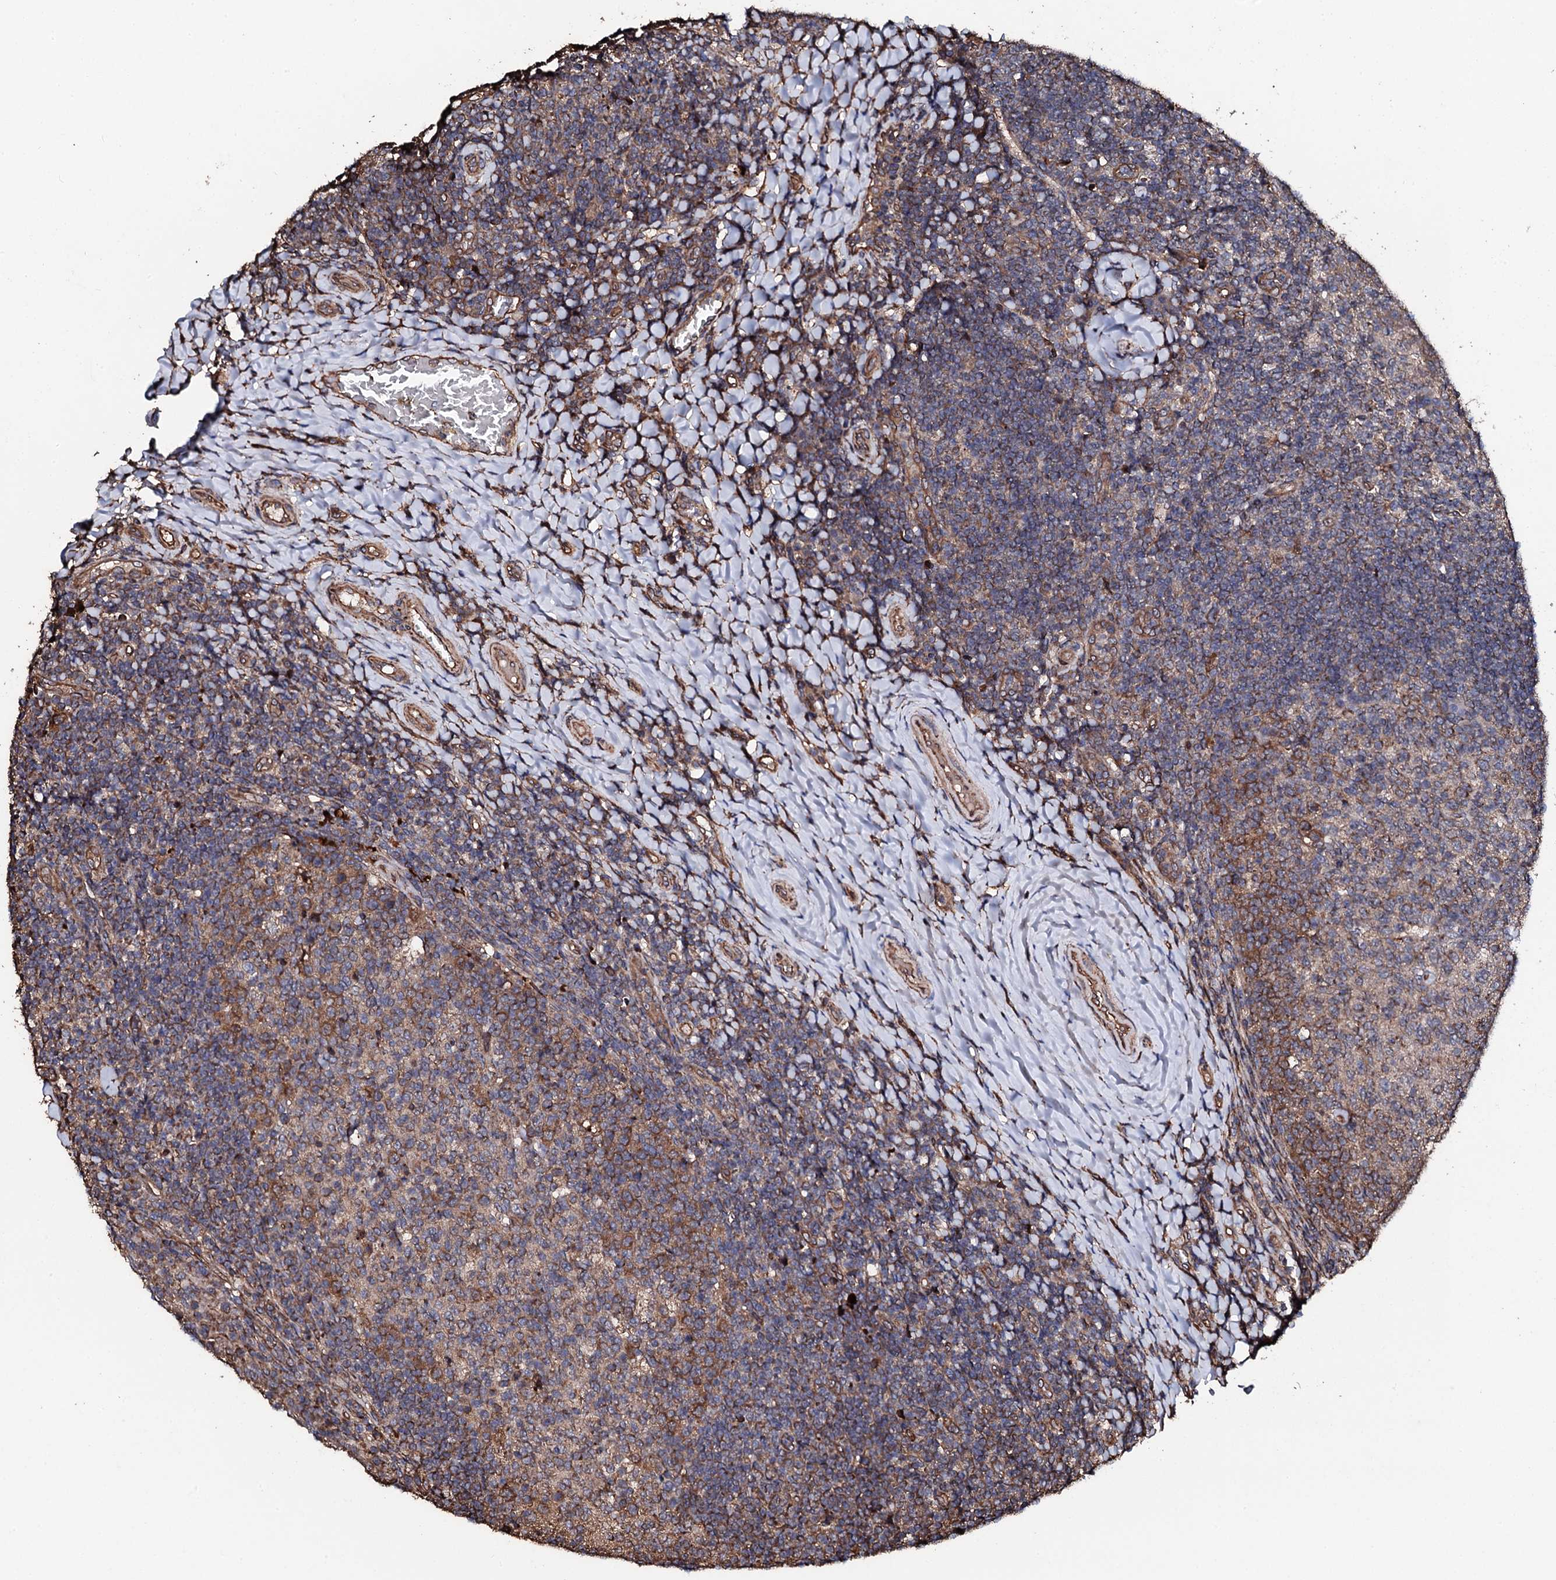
{"staining": {"intensity": "moderate", "quantity": "<25%", "location": "cytoplasmic/membranous"}, "tissue": "tonsil", "cell_type": "Germinal center cells", "image_type": "normal", "snomed": [{"axis": "morphology", "description": "Normal tissue, NOS"}, {"axis": "topography", "description": "Tonsil"}], "caption": "IHC histopathology image of unremarkable tonsil: human tonsil stained using immunohistochemistry reveals low levels of moderate protein expression localized specifically in the cytoplasmic/membranous of germinal center cells, appearing as a cytoplasmic/membranous brown color.", "gene": "CKAP5", "patient": {"sex": "female", "age": 10}}